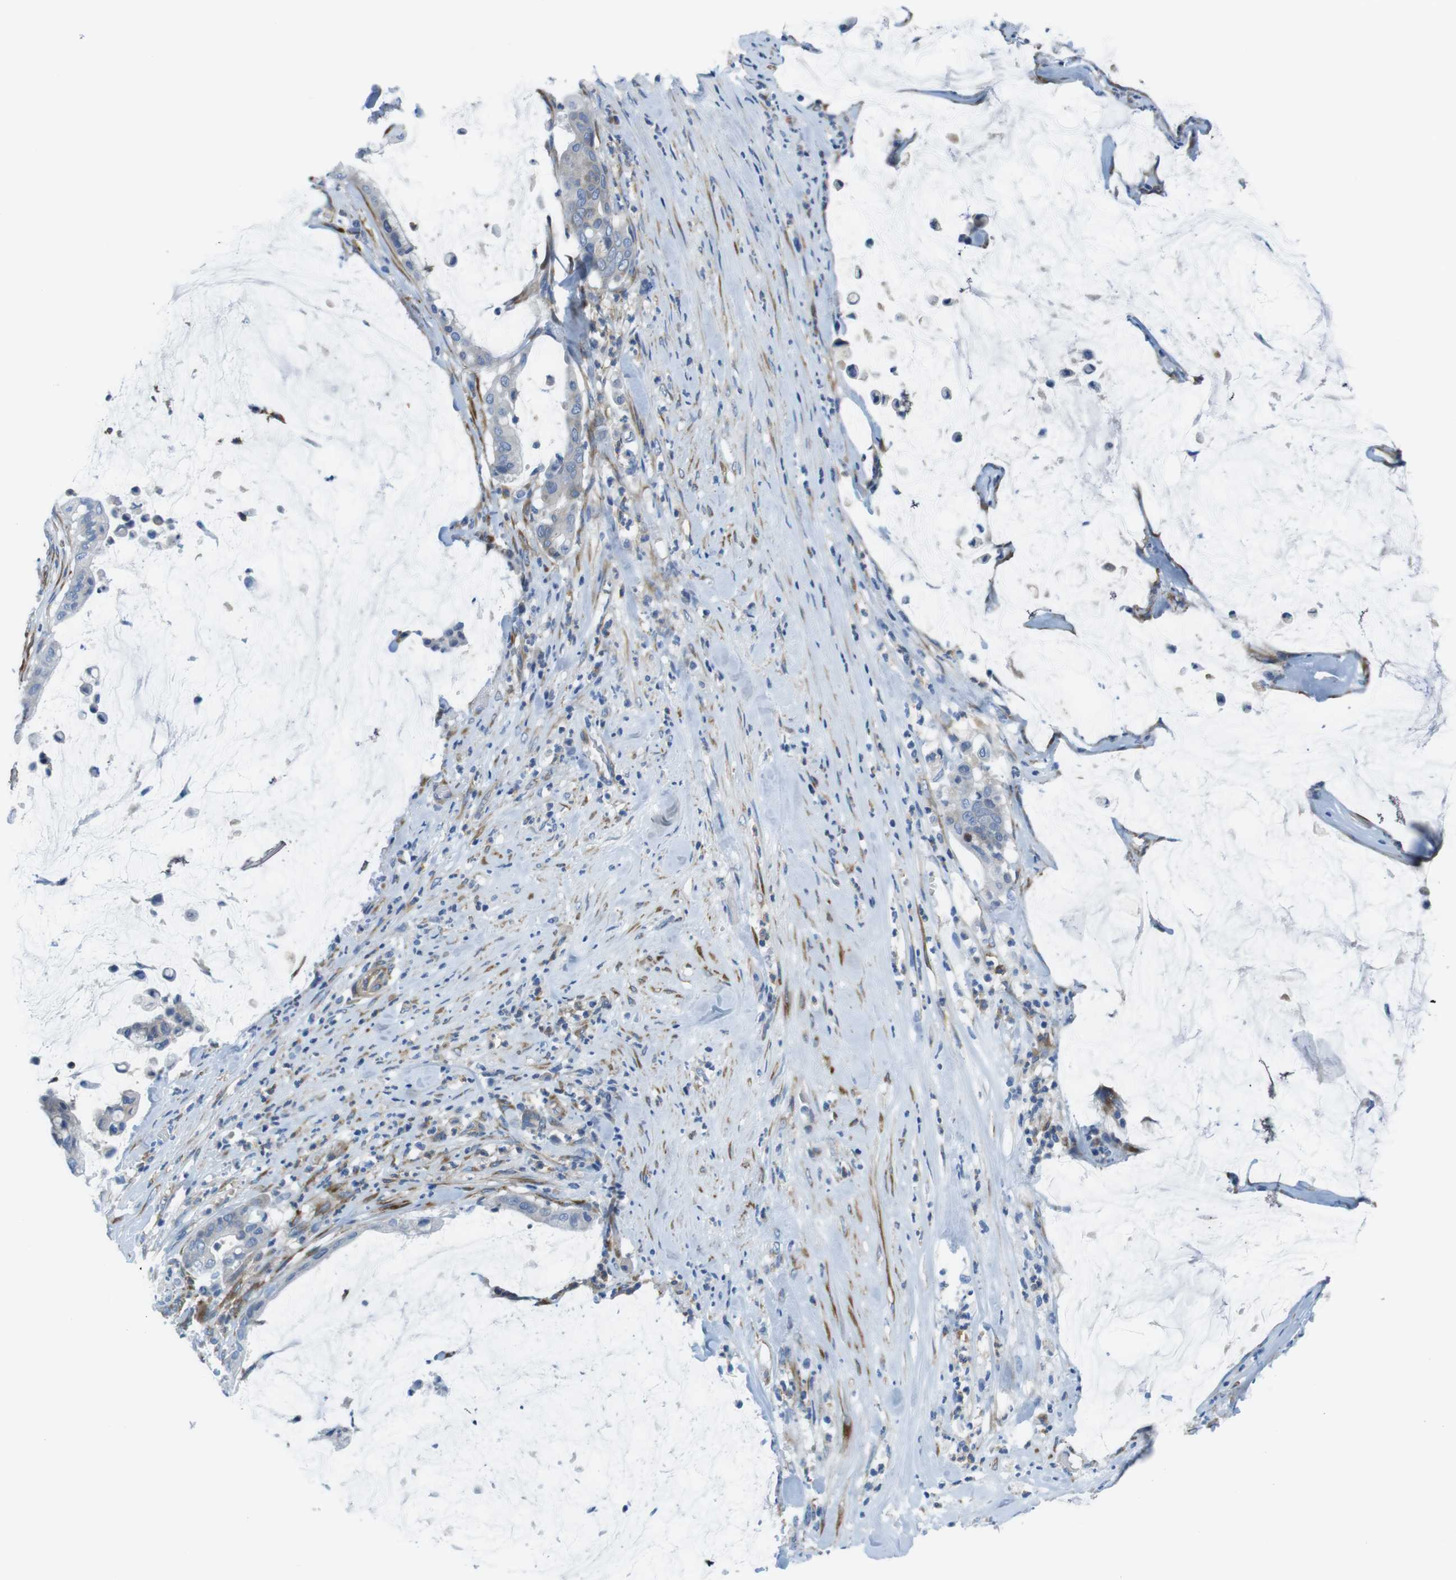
{"staining": {"intensity": "negative", "quantity": "none", "location": "none"}, "tissue": "pancreatic cancer", "cell_type": "Tumor cells", "image_type": "cancer", "snomed": [{"axis": "morphology", "description": "Adenocarcinoma, NOS"}, {"axis": "topography", "description": "Pancreas"}], "caption": "DAB immunohistochemical staining of human pancreatic adenocarcinoma exhibits no significant positivity in tumor cells.", "gene": "EMP2", "patient": {"sex": "male", "age": 41}}